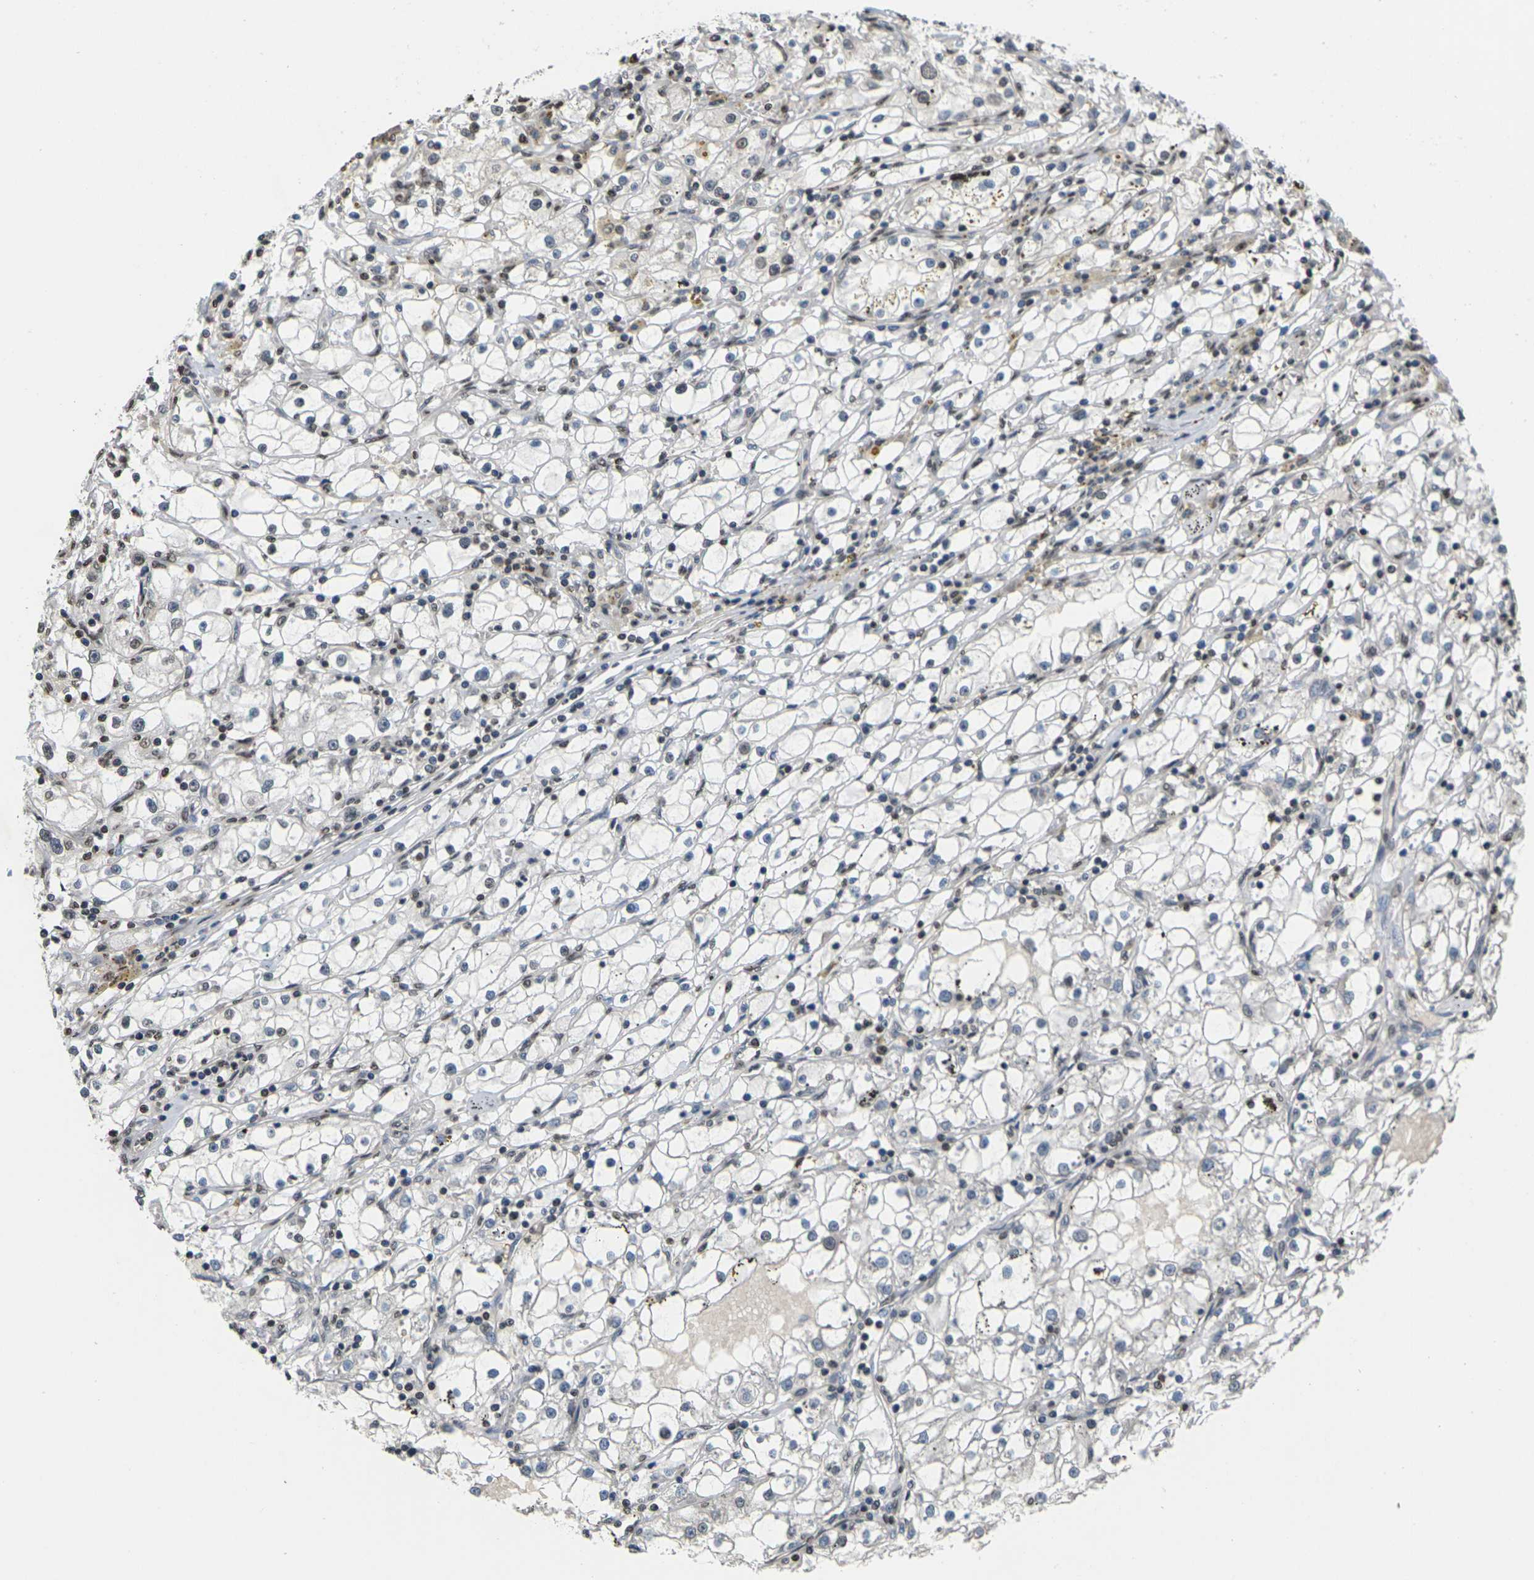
{"staining": {"intensity": "weak", "quantity": "25%-75%", "location": "nuclear"}, "tissue": "renal cancer", "cell_type": "Tumor cells", "image_type": "cancer", "snomed": [{"axis": "morphology", "description": "Adenocarcinoma, NOS"}, {"axis": "topography", "description": "Kidney"}], "caption": "The histopathology image demonstrates immunohistochemical staining of adenocarcinoma (renal). There is weak nuclear staining is appreciated in about 25%-75% of tumor cells.", "gene": "EMSY", "patient": {"sex": "male", "age": 56}}